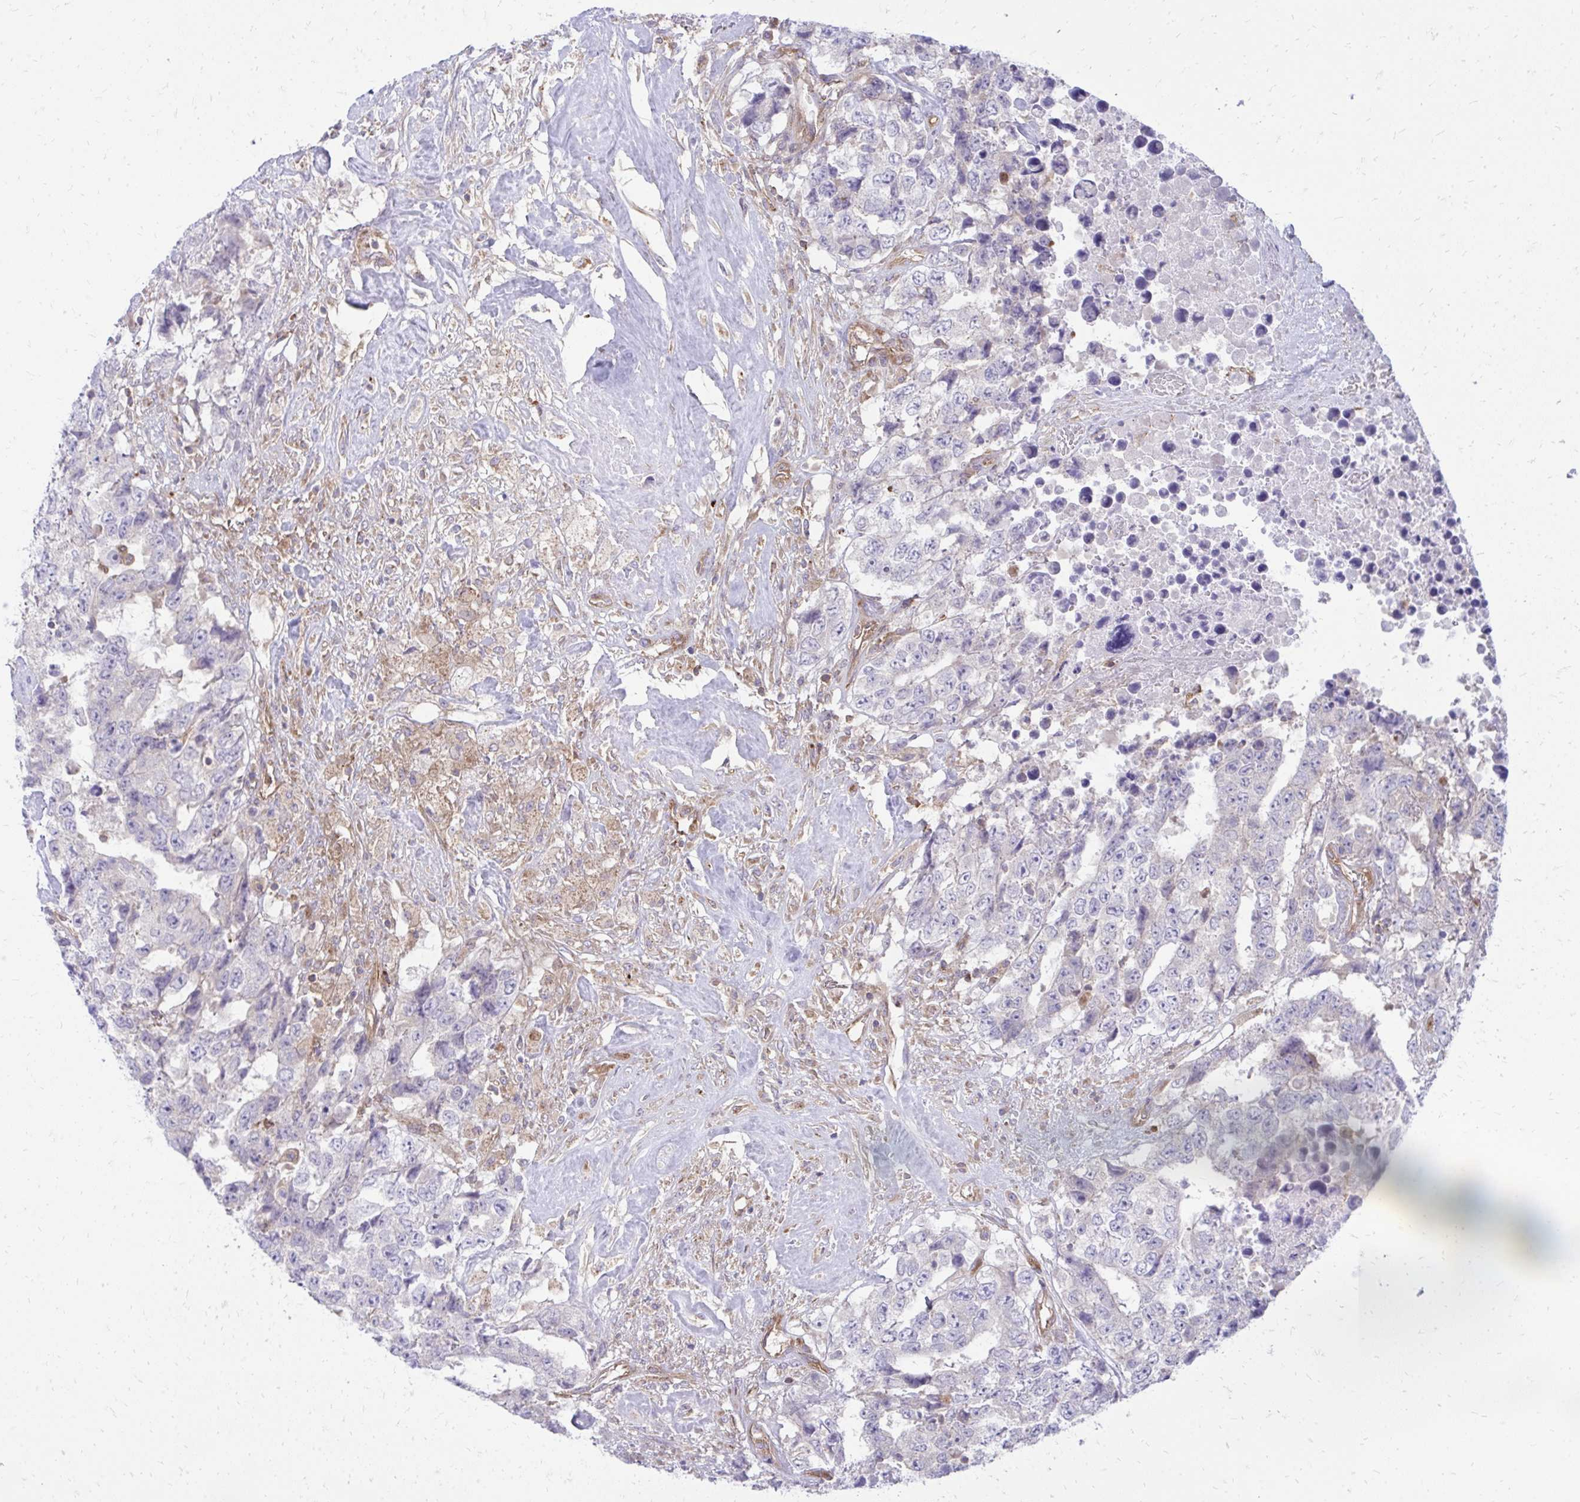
{"staining": {"intensity": "negative", "quantity": "none", "location": "none"}, "tissue": "testis cancer", "cell_type": "Tumor cells", "image_type": "cancer", "snomed": [{"axis": "morphology", "description": "Carcinoma, Embryonal, NOS"}, {"axis": "topography", "description": "Testis"}], "caption": "The micrograph reveals no significant positivity in tumor cells of testis cancer.", "gene": "ASAP1", "patient": {"sex": "male", "age": 24}}